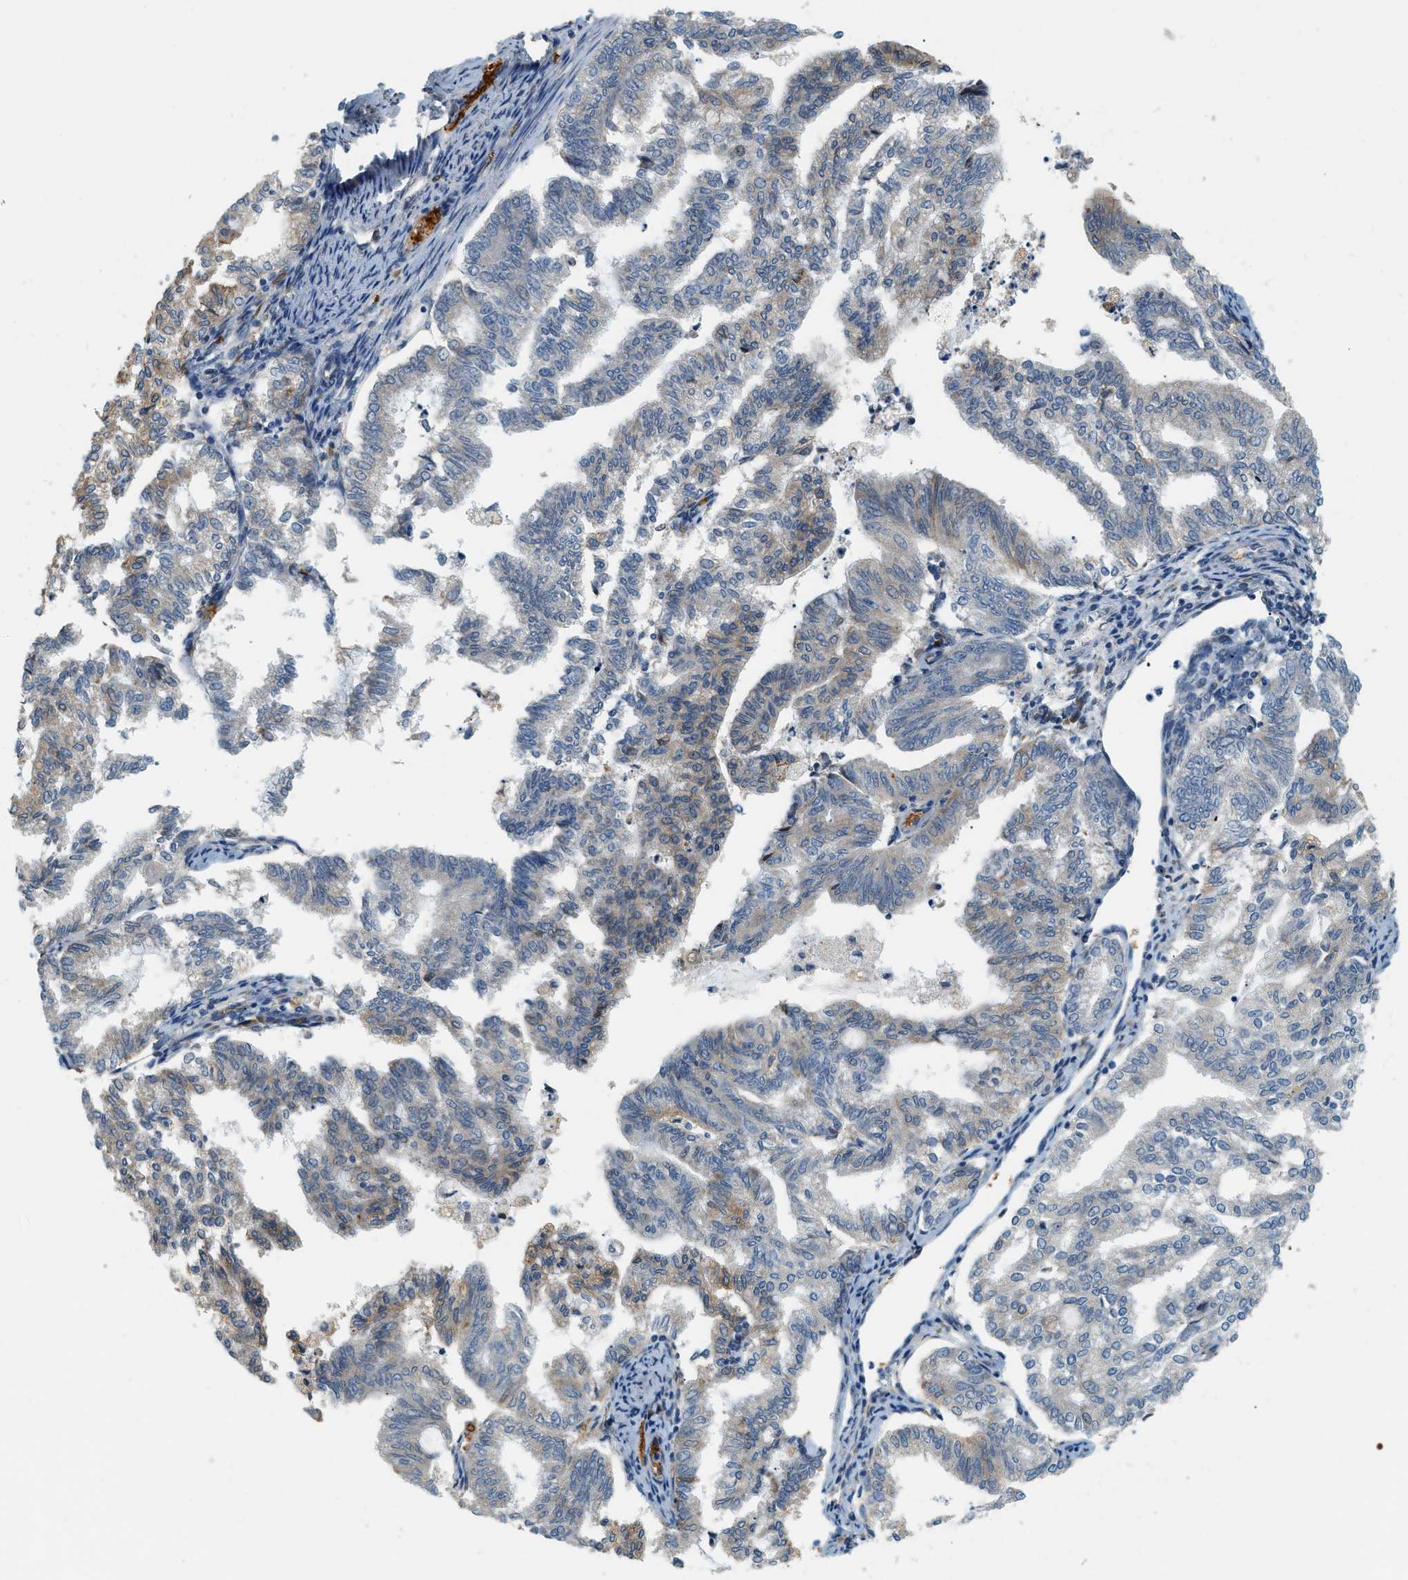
{"staining": {"intensity": "weak", "quantity": "<25%", "location": "cytoplasmic/membranous"}, "tissue": "endometrial cancer", "cell_type": "Tumor cells", "image_type": "cancer", "snomed": [{"axis": "morphology", "description": "Adenocarcinoma, NOS"}, {"axis": "topography", "description": "Endometrium"}], "caption": "Protein analysis of endometrial cancer displays no significant positivity in tumor cells.", "gene": "CYTH2", "patient": {"sex": "female", "age": 79}}